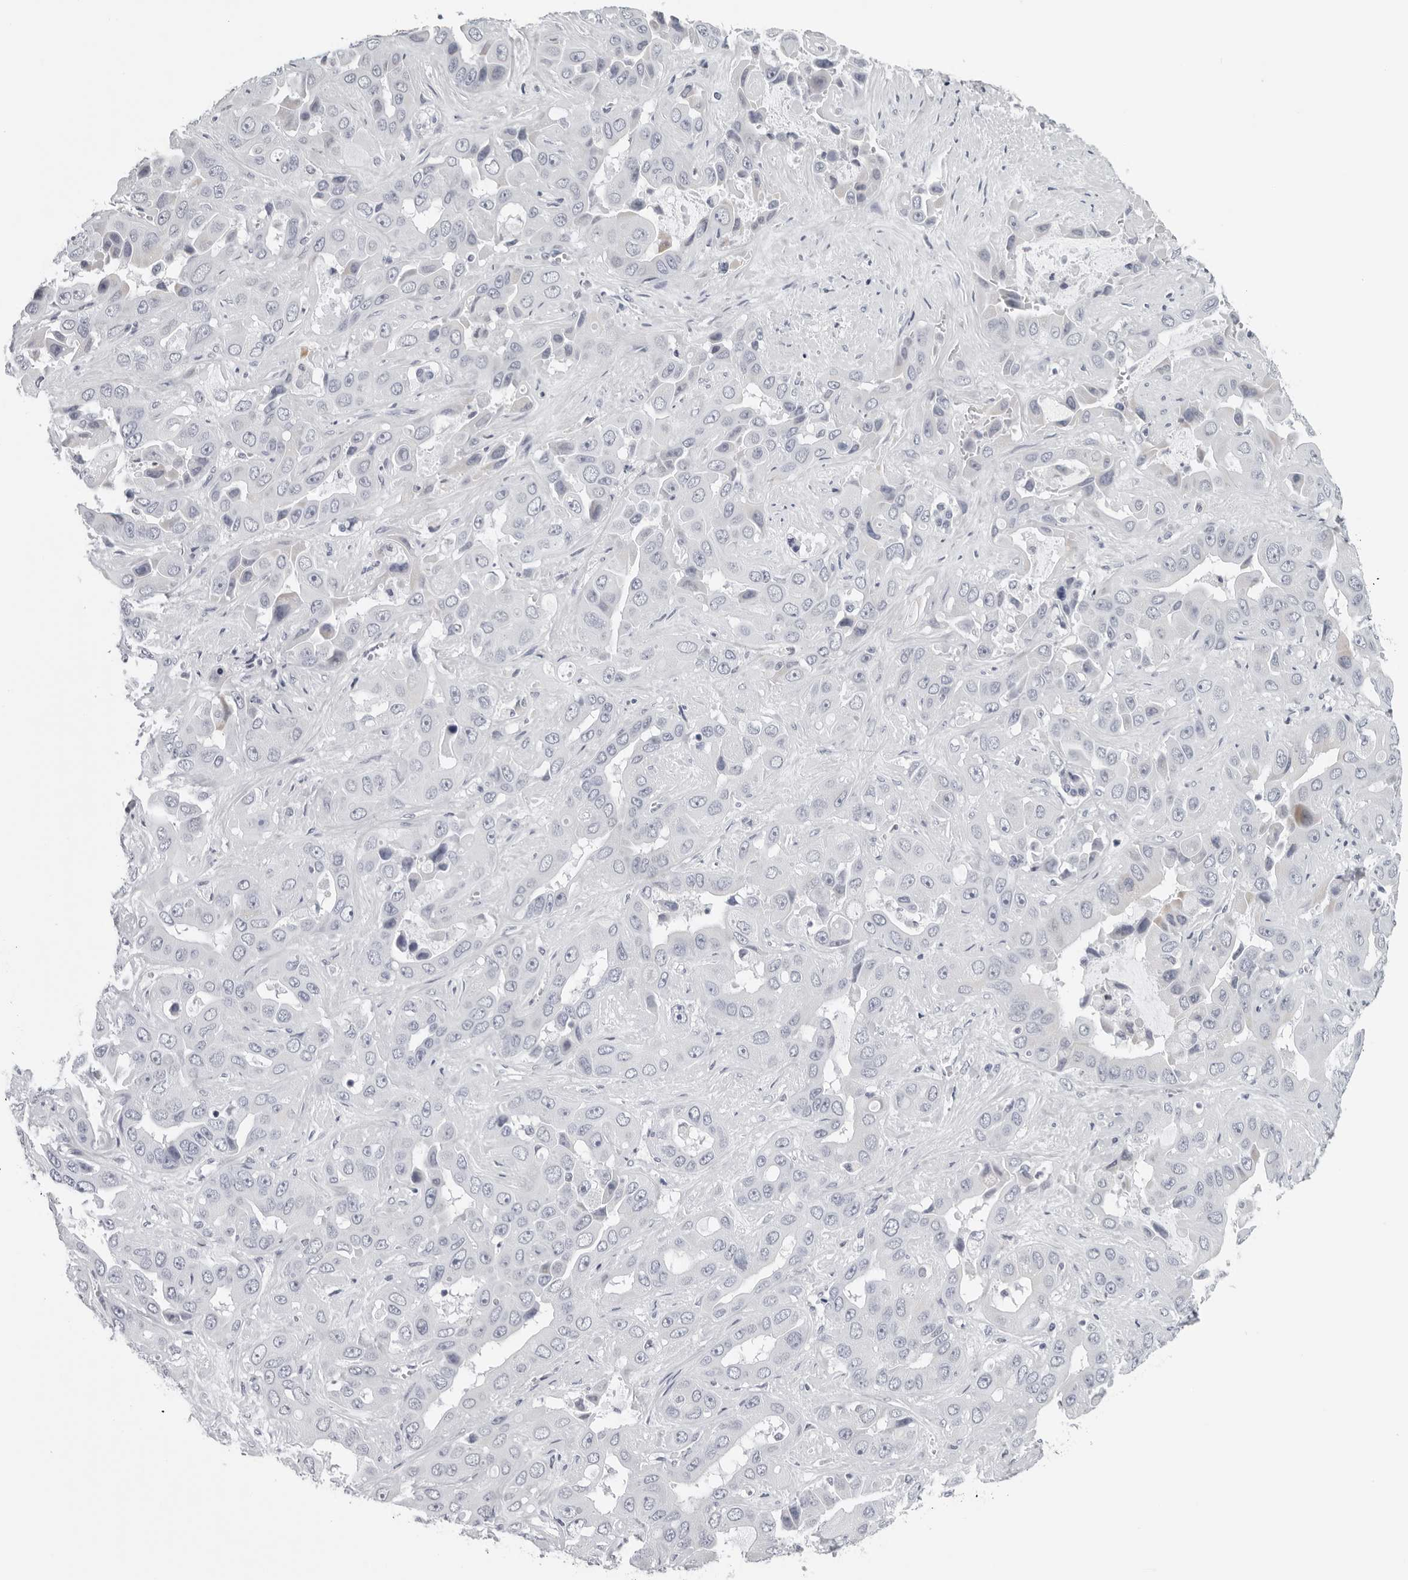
{"staining": {"intensity": "negative", "quantity": "none", "location": "none"}, "tissue": "liver cancer", "cell_type": "Tumor cells", "image_type": "cancer", "snomed": [{"axis": "morphology", "description": "Cholangiocarcinoma"}, {"axis": "topography", "description": "Liver"}], "caption": "A micrograph of human liver cholangiocarcinoma is negative for staining in tumor cells. The staining was performed using DAB (3,3'-diaminobenzidine) to visualize the protein expression in brown, while the nuclei were stained in blue with hematoxylin (Magnification: 20x).", "gene": "CPT2", "patient": {"sex": "female", "age": 52}}